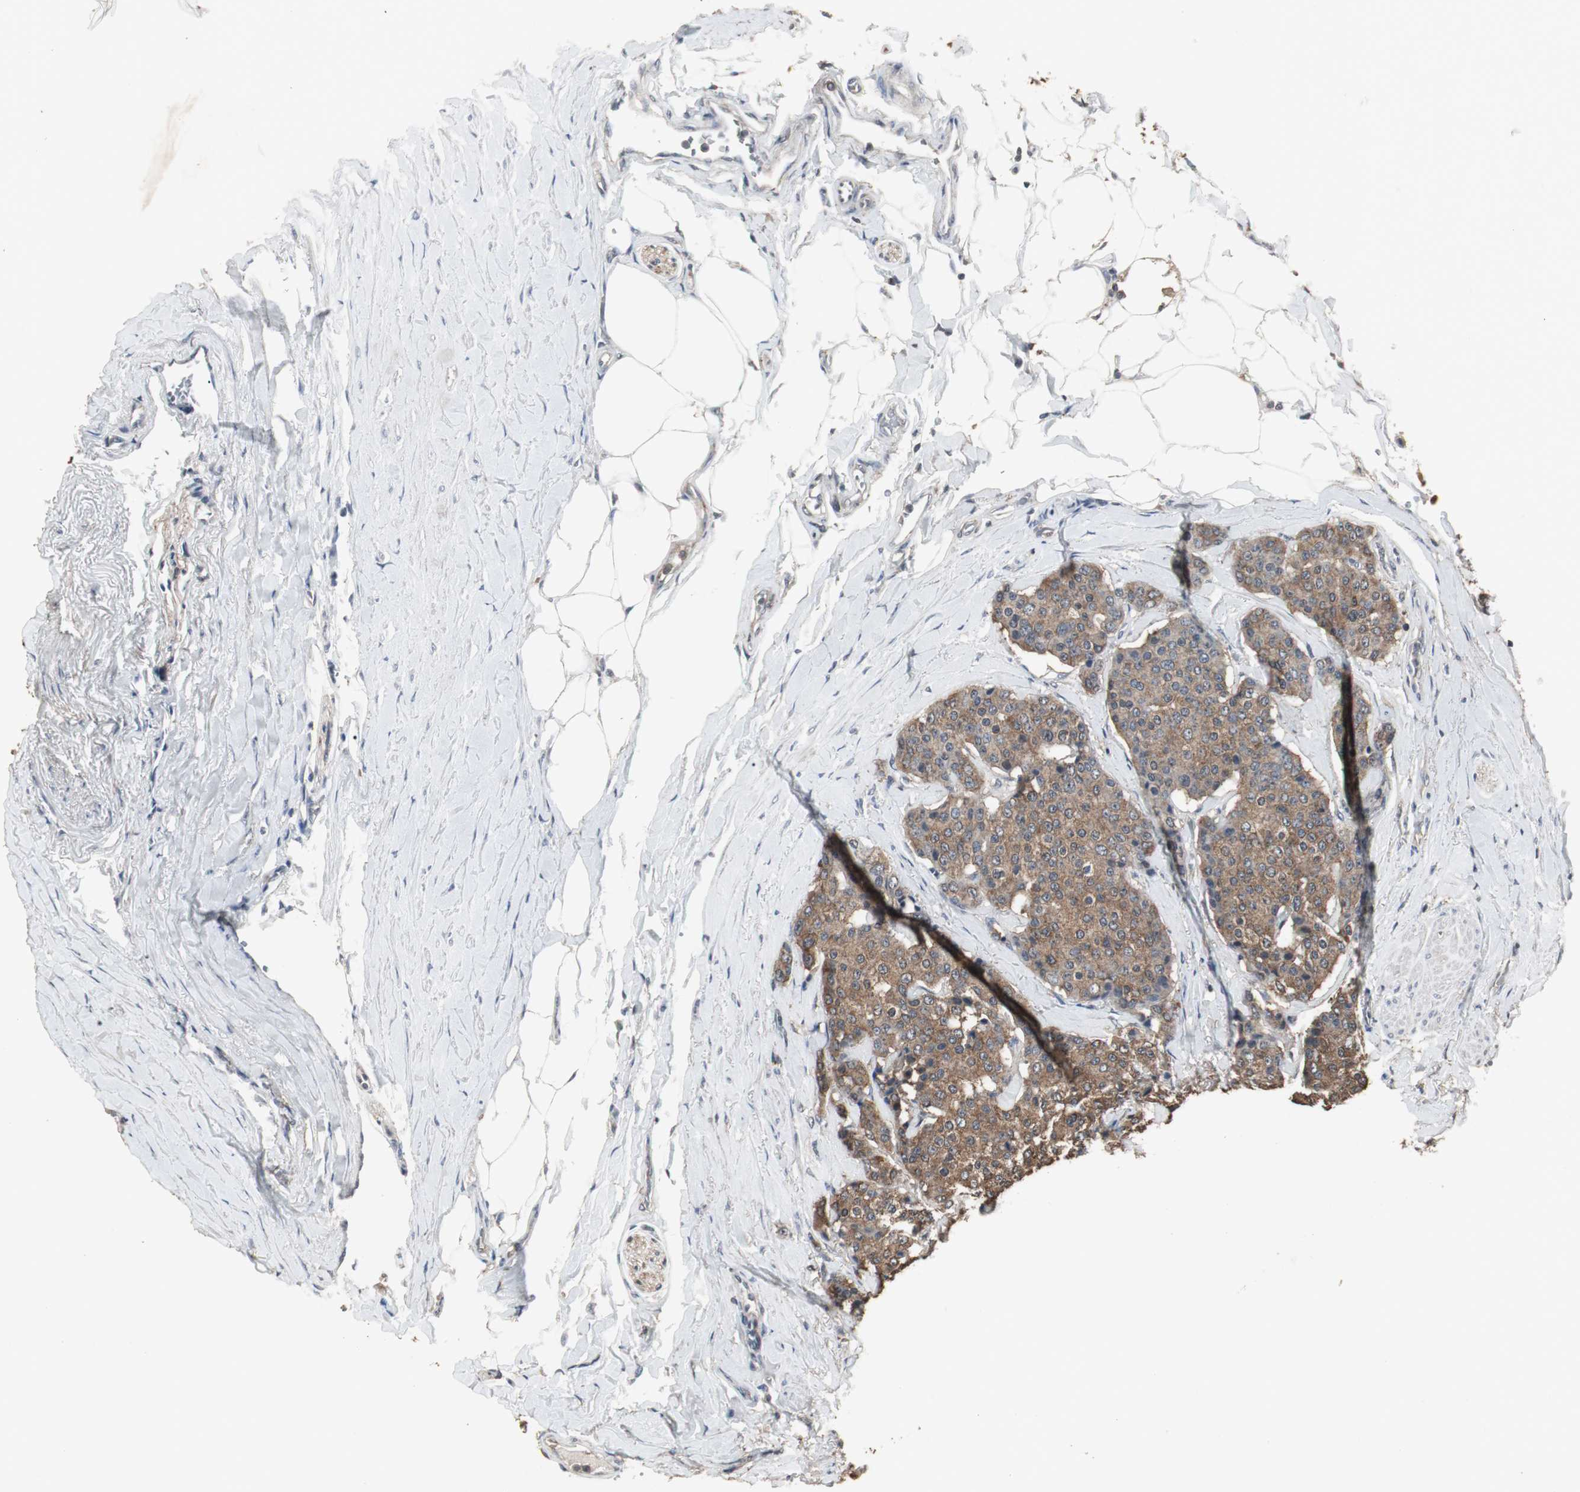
{"staining": {"intensity": "moderate", "quantity": ">75%", "location": "cytoplasmic/membranous"}, "tissue": "carcinoid", "cell_type": "Tumor cells", "image_type": "cancer", "snomed": [{"axis": "morphology", "description": "Carcinoid, malignant, NOS"}, {"axis": "topography", "description": "Colon"}], "caption": "Malignant carcinoid was stained to show a protein in brown. There is medium levels of moderate cytoplasmic/membranous positivity in about >75% of tumor cells. (DAB = brown stain, brightfield microscopy at high magnification).", "gene": "HPRT1", "patient": {"sex": "female", "age": 61}}